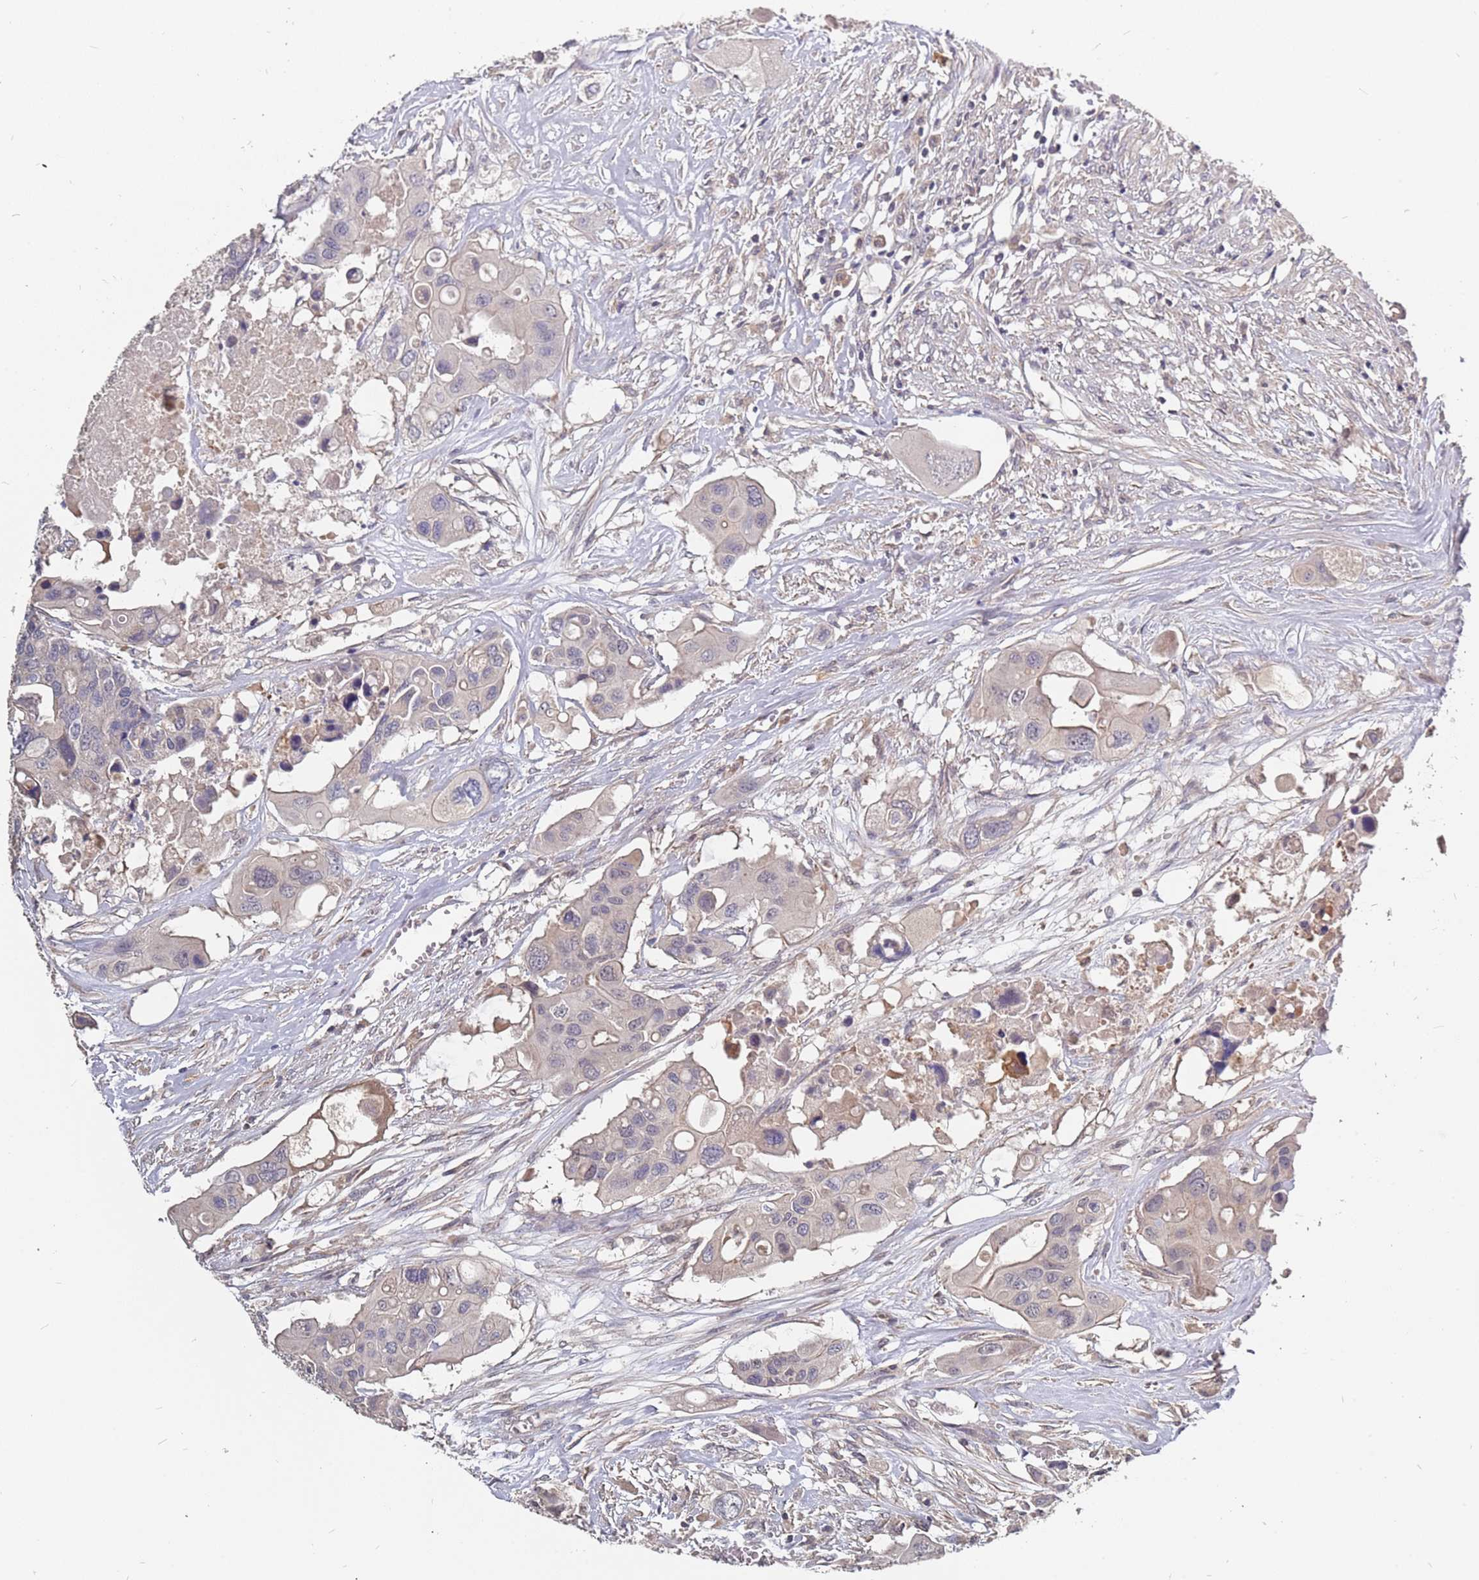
{"staining": {"intensity": "negative", "quantity": "none", "location": "none"}, "tissue": "colorectal cancer", "cell_type": "Tumor cells", "image_type": "cancer", "snomed": [{"axis": "morphology", "description": "Adenocarcinoma, NOS"}, {"axis": "topography", "description": "Colon"}], "caption": "A high-resolution image shows immunohistochemistry (IHC) staining of colorectal adenocarcinoma, which displays no significant staining in tumor cells. (Brightfield microscopy of DAB IHC at high magnification).", "gene": "TCEANC2", "patient": {"sex": "male", "age": 77}}